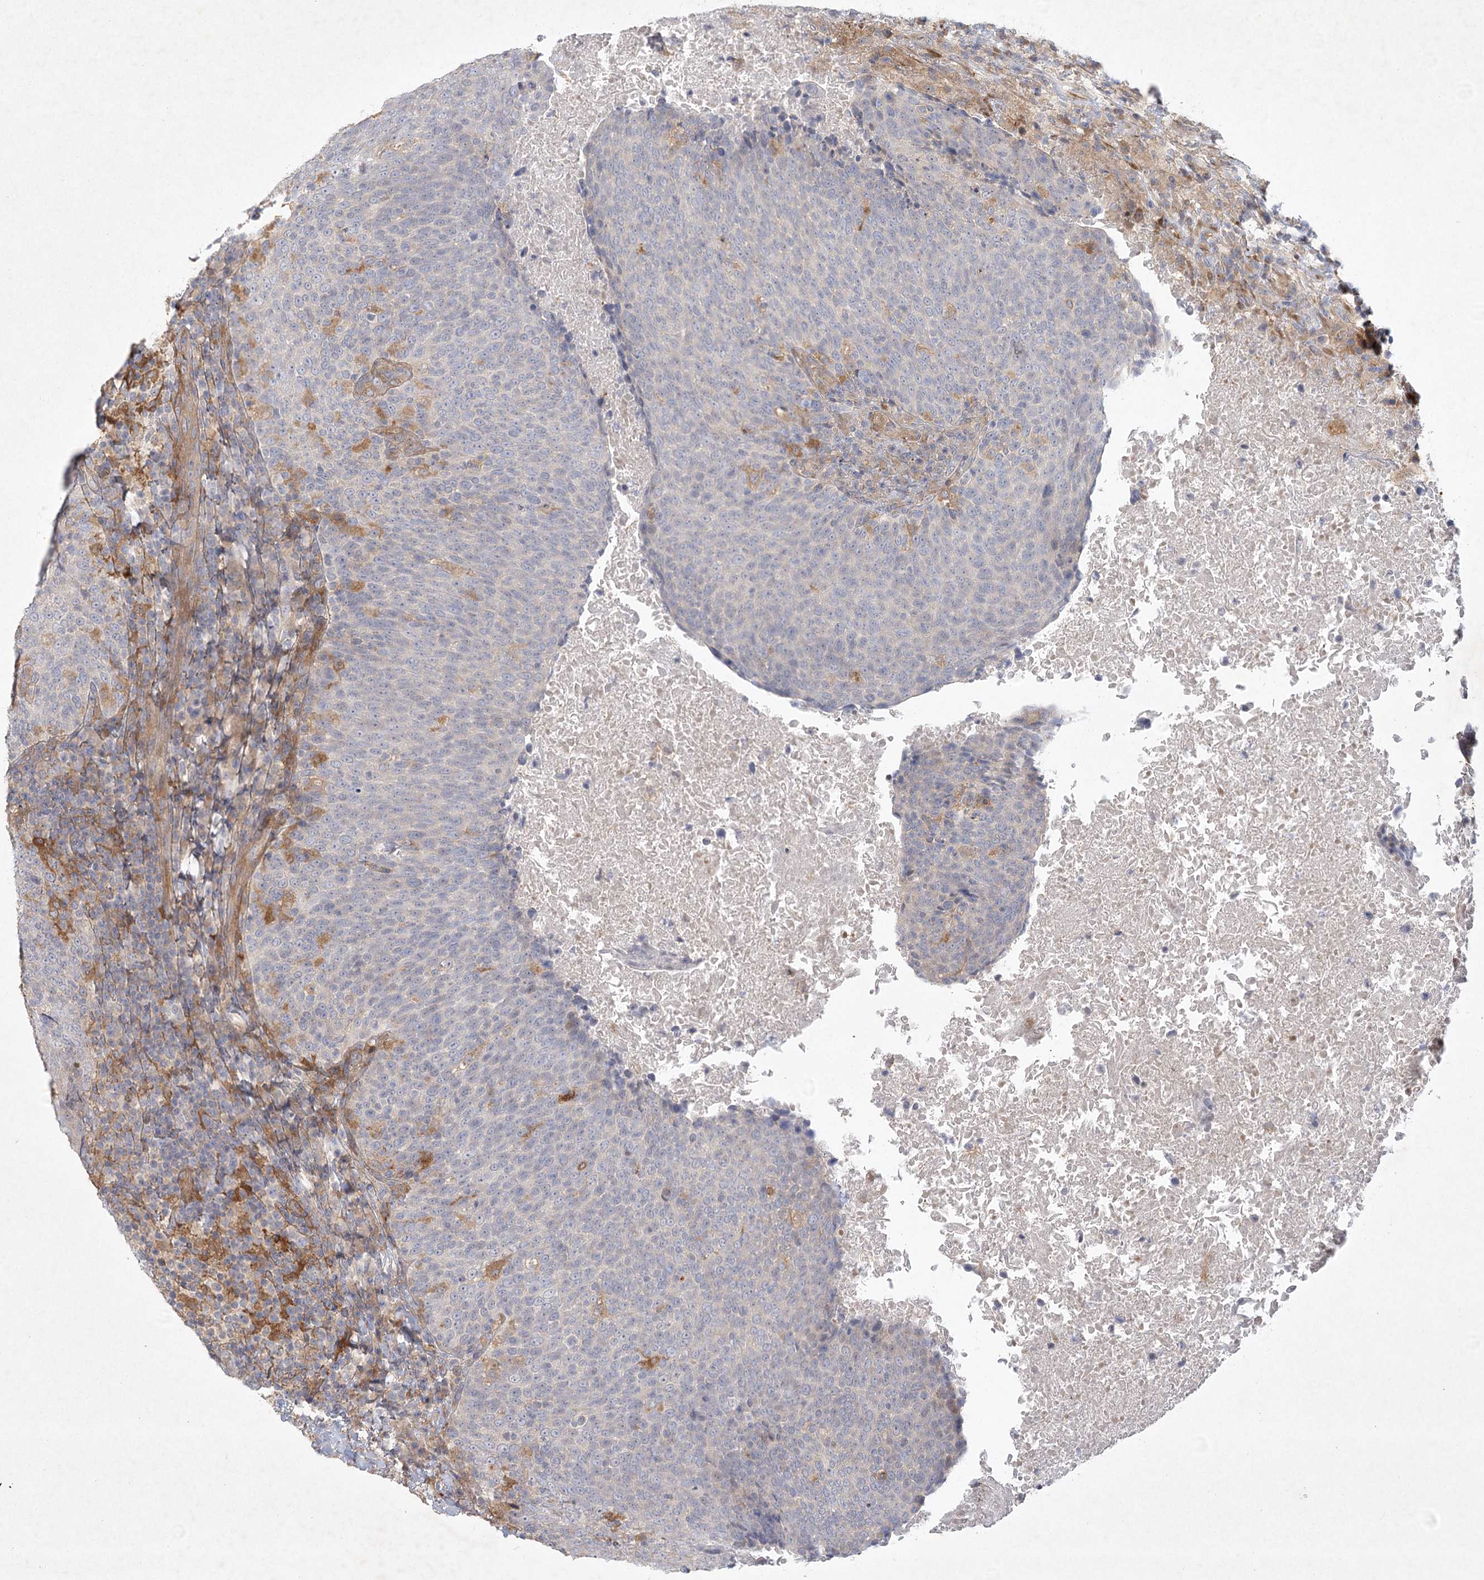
{"staining": {"intensity": "negative", "quantity": "none", "location": "none"}, "tissue": "head and neck cancer", "cell_type": "Tumor cells", "image_type": "cancer", "snomed": [{"axis": "morphology", "description": "Squamous cell carcinoma, NOS"}, {"axis": "morphology", "description": "Squamous cell carcinoma, metastatic, NOS"}, {"axis": "topography", "description": "Lymph node"}, {"axis": "topography", "description": "Head-Neck"}], "caption": "Protein analysis of head and neck cancer (squamous cell carcinoma) demonstrates no significant positivity in tumor cells.", "gene": "FAM110C", "patient": {"sex": "male", "age": 62}}